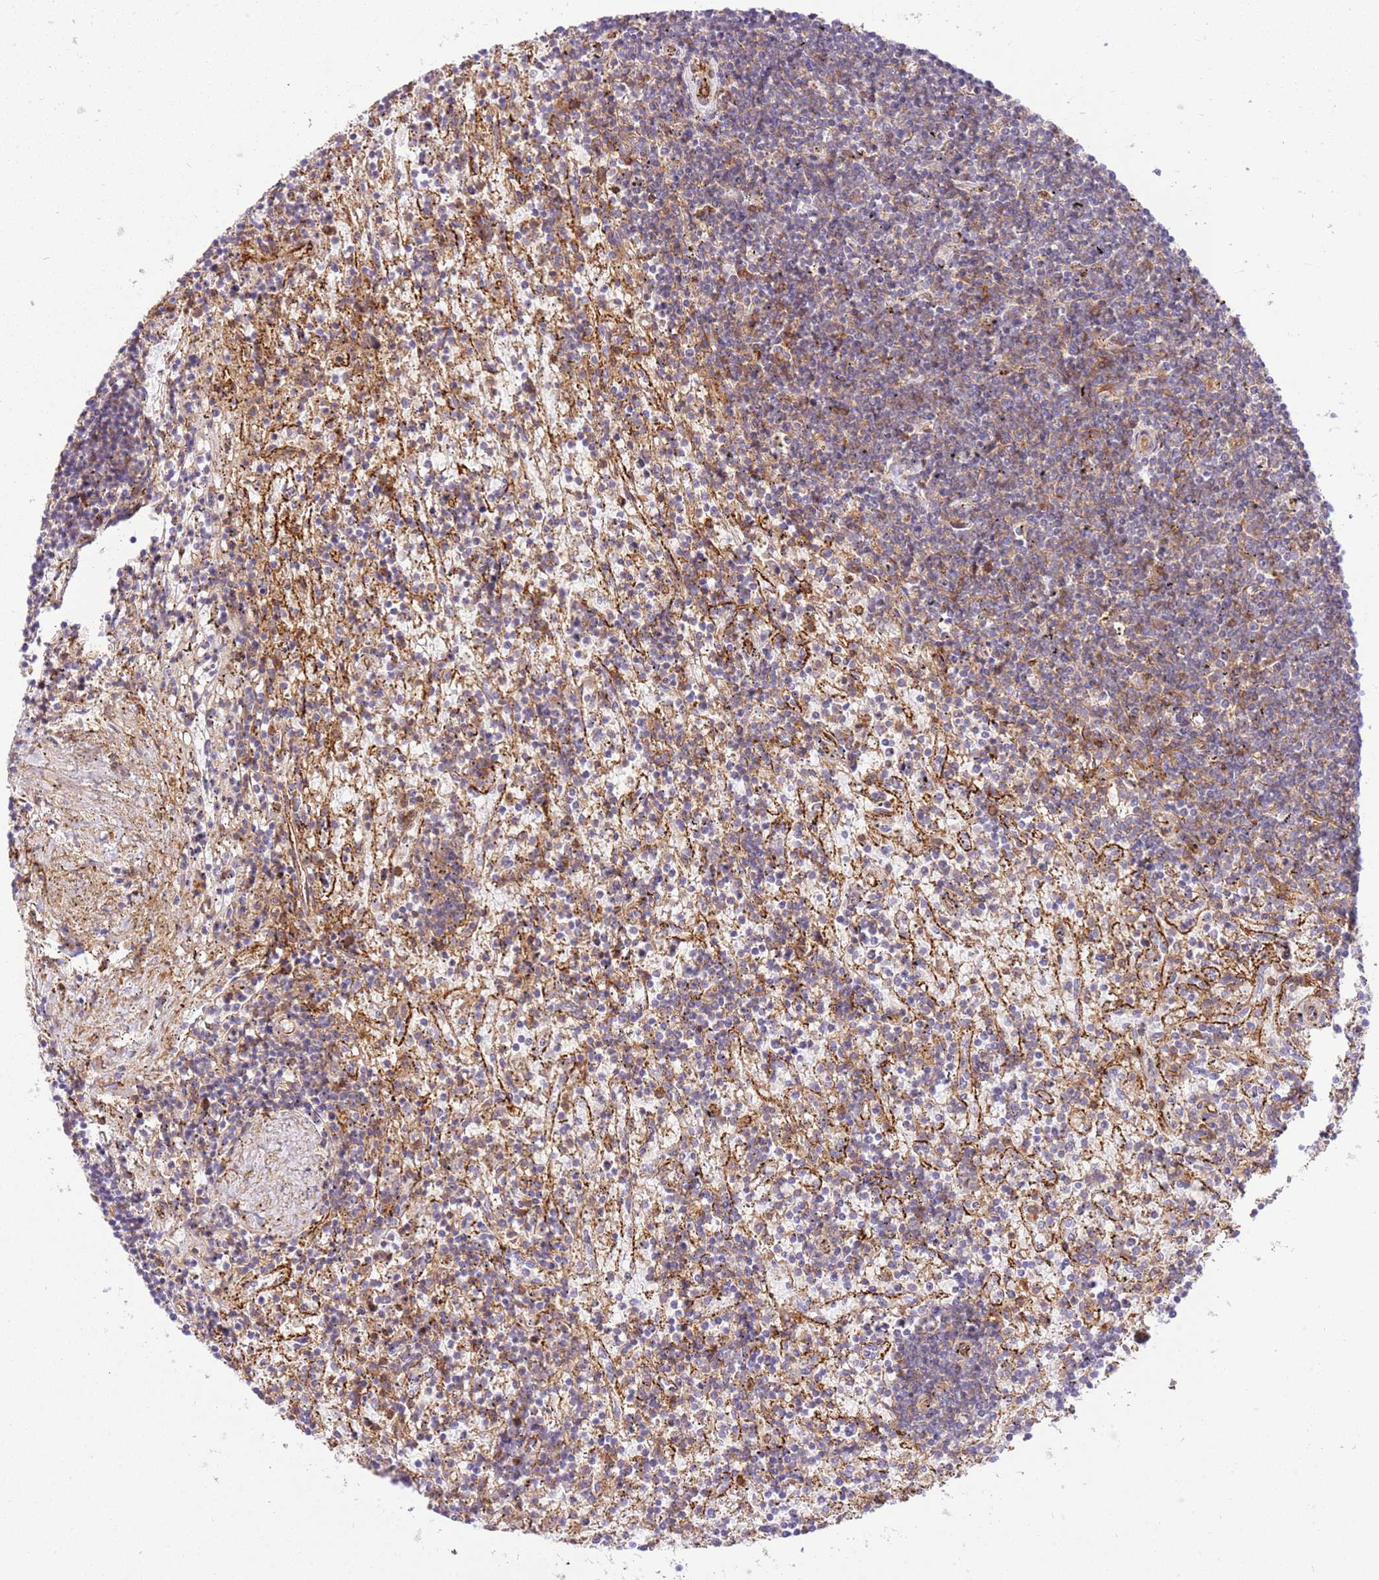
{"staining": {"intensity": "weak", "quantity": "<25%", "location": "cytoplasmic/membranous"}, "tissue": "lymphoma", "cell_type": "Tumor cells", "image_type": "cancer", "snomed": [{"axis": "morphology", "description": "Malignant lymphoma, non-Hodgkin's type, Low grade"}, {"axis": "topography", "description": "Spleen"}], "caption": "DAB immunohistochemical staining of human lymphoma shows no significant staining in tumor cells.", "gene": "EFCAB8", "patient": {"sex": "male", "age": 76}}